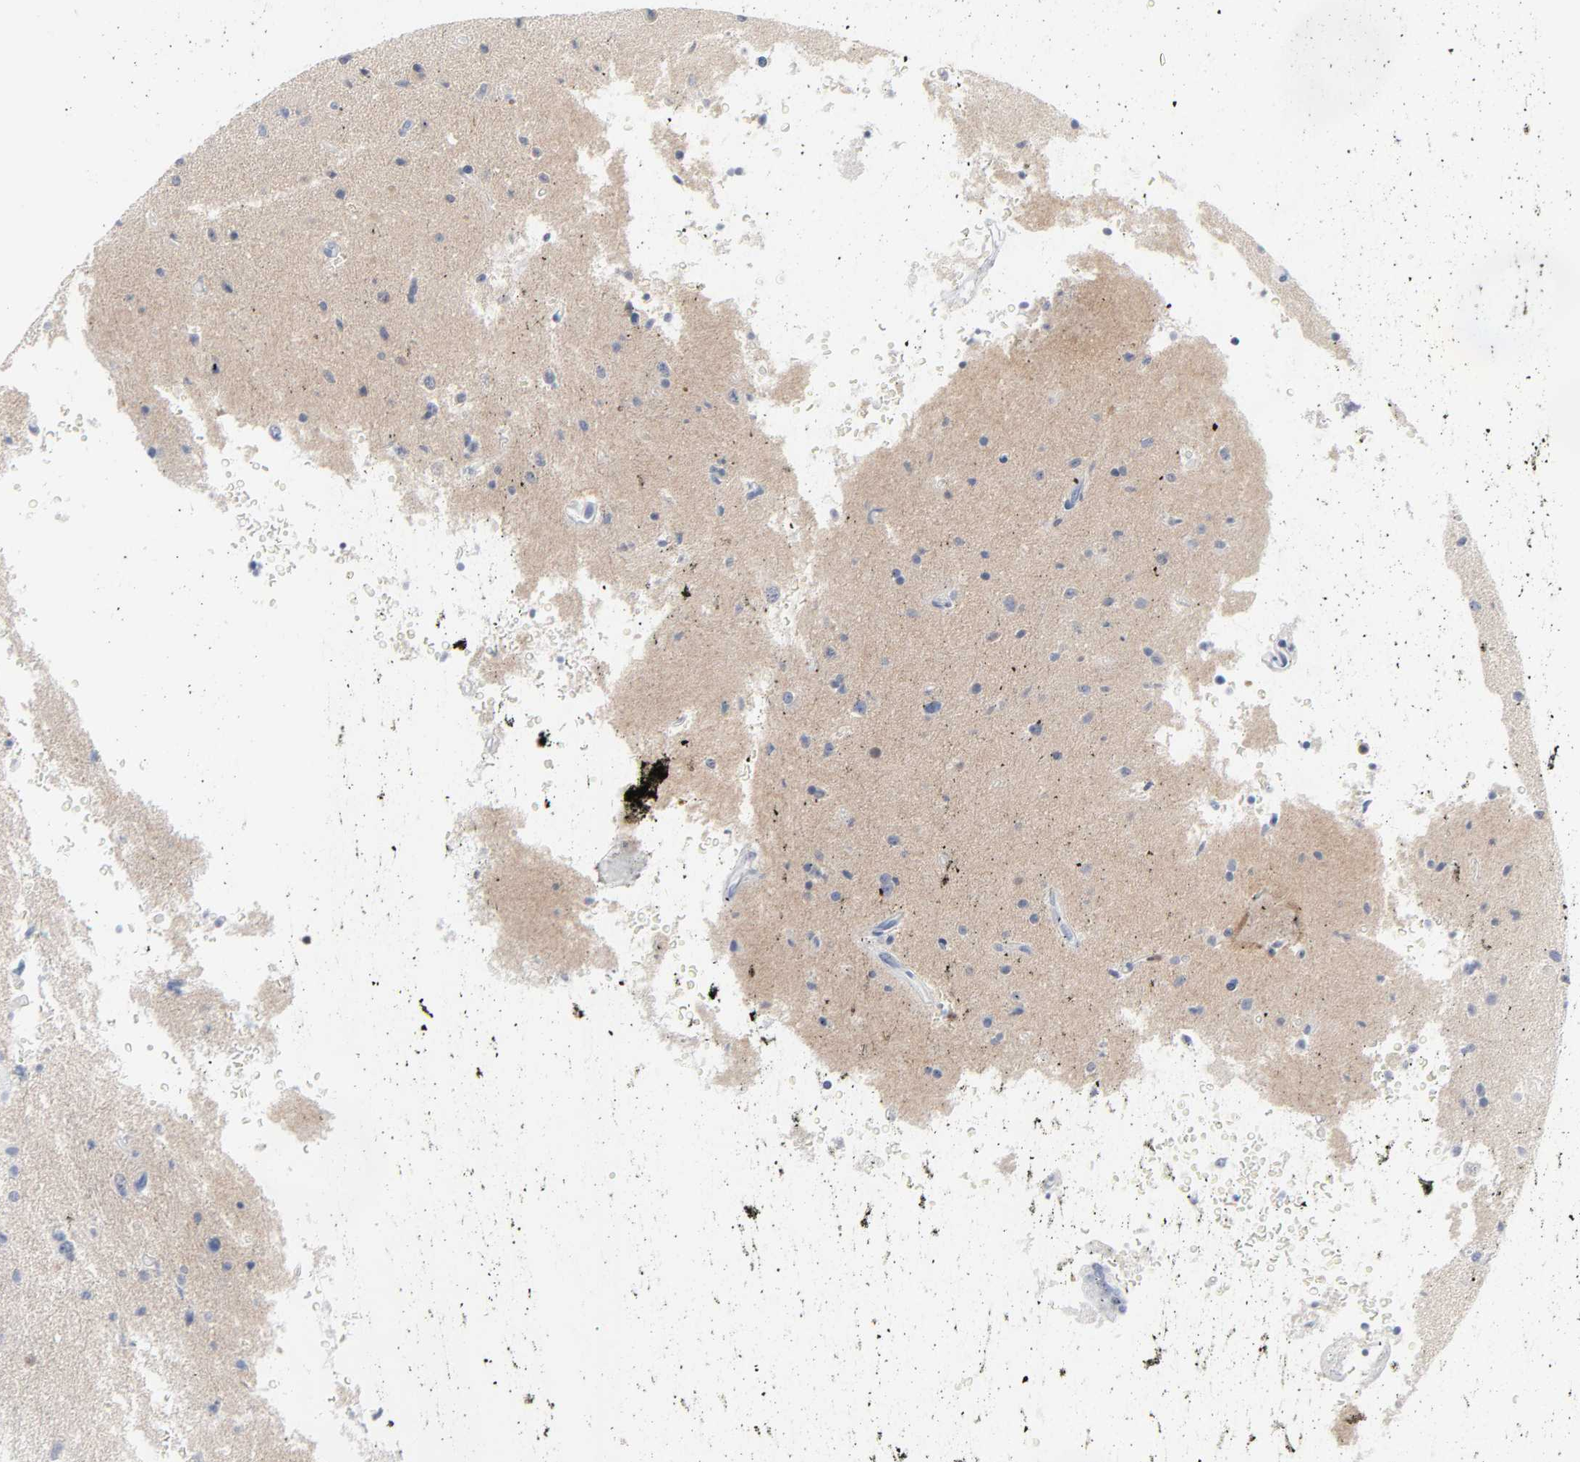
{"staining": {"intensity": "negative", "quantity": "none", "location": "none"}, "tissue": "glioma", "cell_type": "Tumor cells", "image_type": "cancer", "snomed": [{"axis": "morphology", "description": "Glioma, malignant, High grade"}, {"axis": "topography", "description": "Brain"}], "caption": "This image is of glioma stained with immunohistochemistry (IHC) to label a protein in brown with the nuclei are counter-stained blue. There is no positivity in tumor cells.", "gene": "PTK2B", "patient": {"sex": "male", "age": 33}}